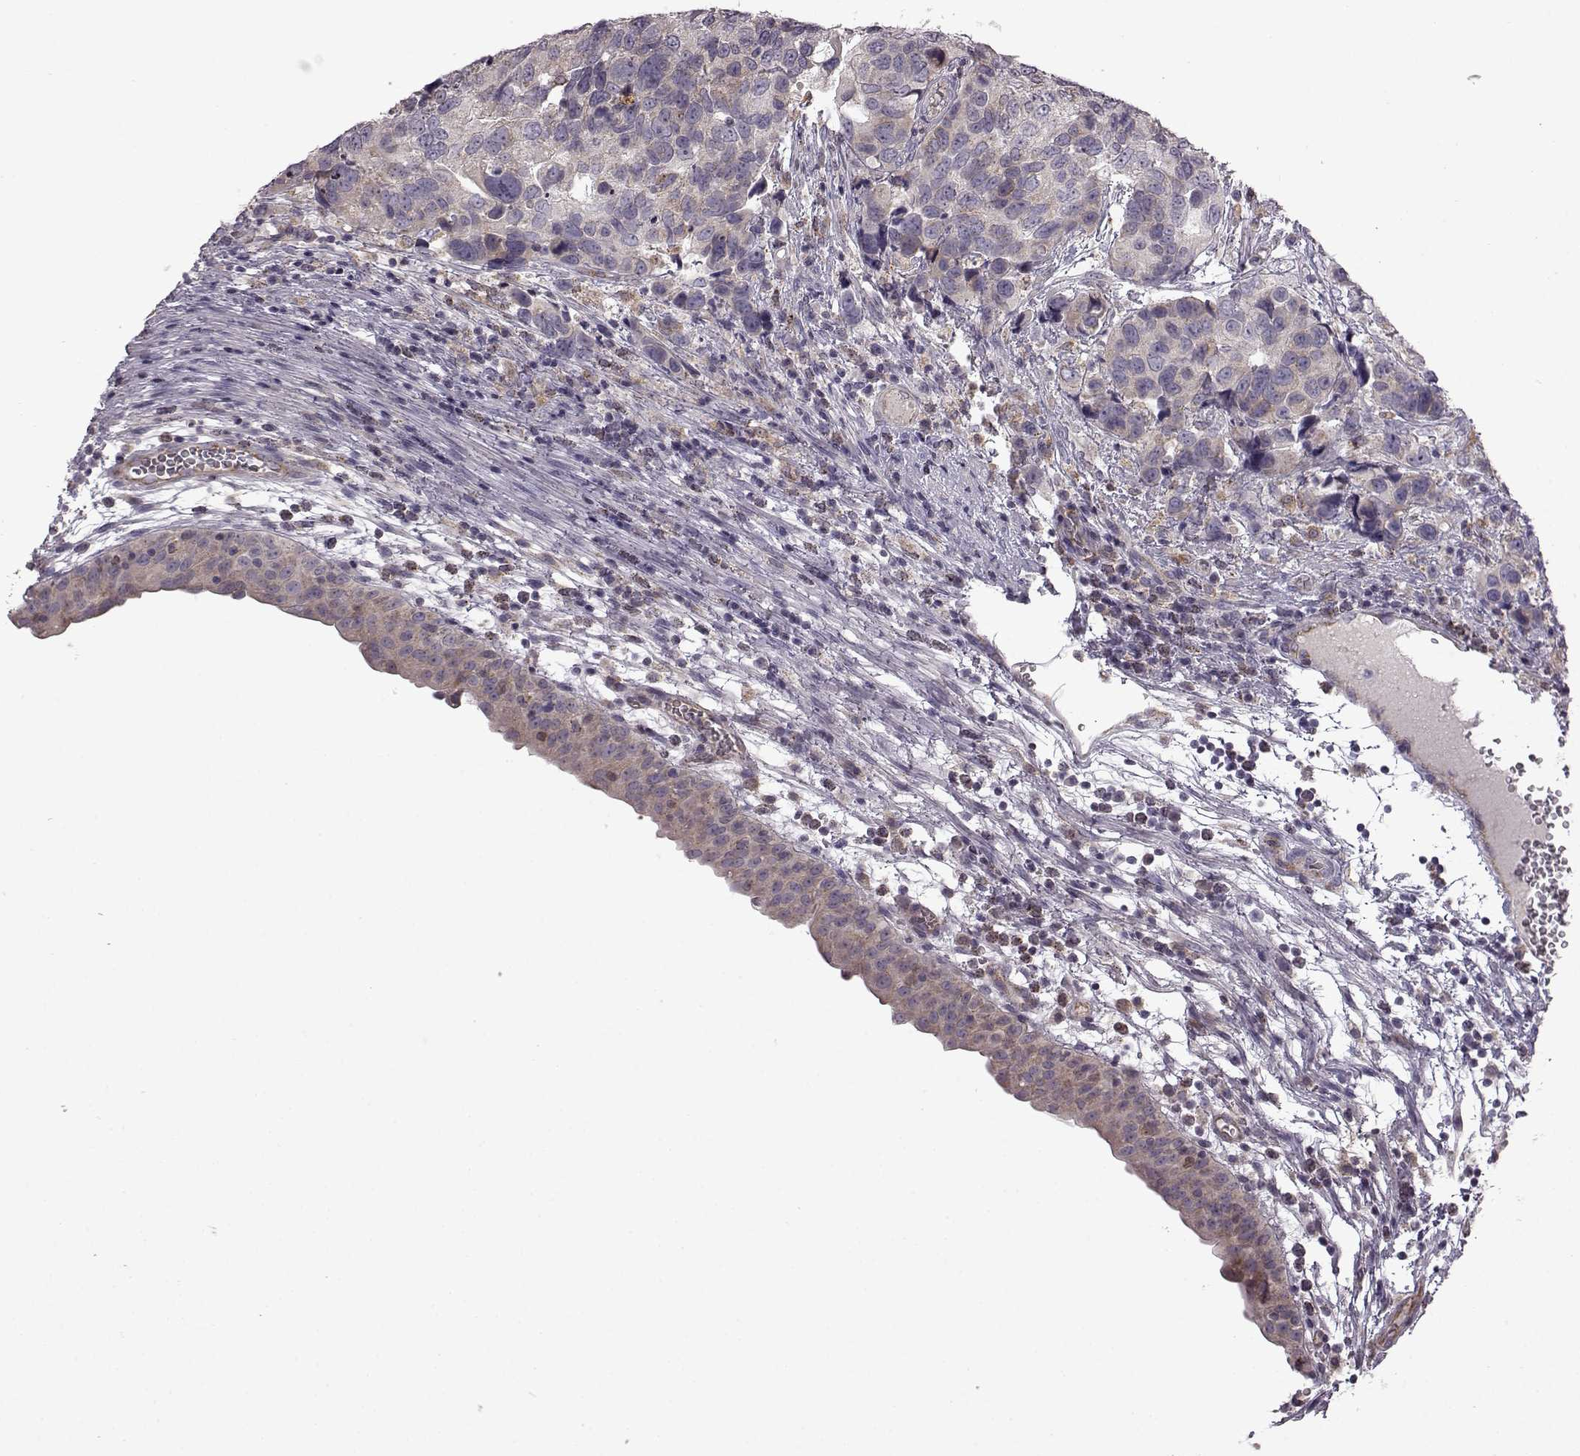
{"staining": {"intensity": "weak", "quantity": "<25%", "location": "cytoplasmic/membranous"}, "tissue": "urothelial cancer", "cell_type": "Tumor cells", "image_type": "cancer", "snomed": [{"axis": "morphology", "description": "Urothelial carcinoma, High grade"}, {"axis": "topography", "description": "Urinary bladder"}], "caption": "This micrograph is of urothelial cancer stained with immunohistochemistry (IHC) to label a protein in brown with the nuclei are counter-stained blue. There is no positivity in tumor cells. (DAB immunohistochemistry (IHC), high magnification).", "gene": "B3GNT6", "patient": {"sex": "male", "age": 60}}